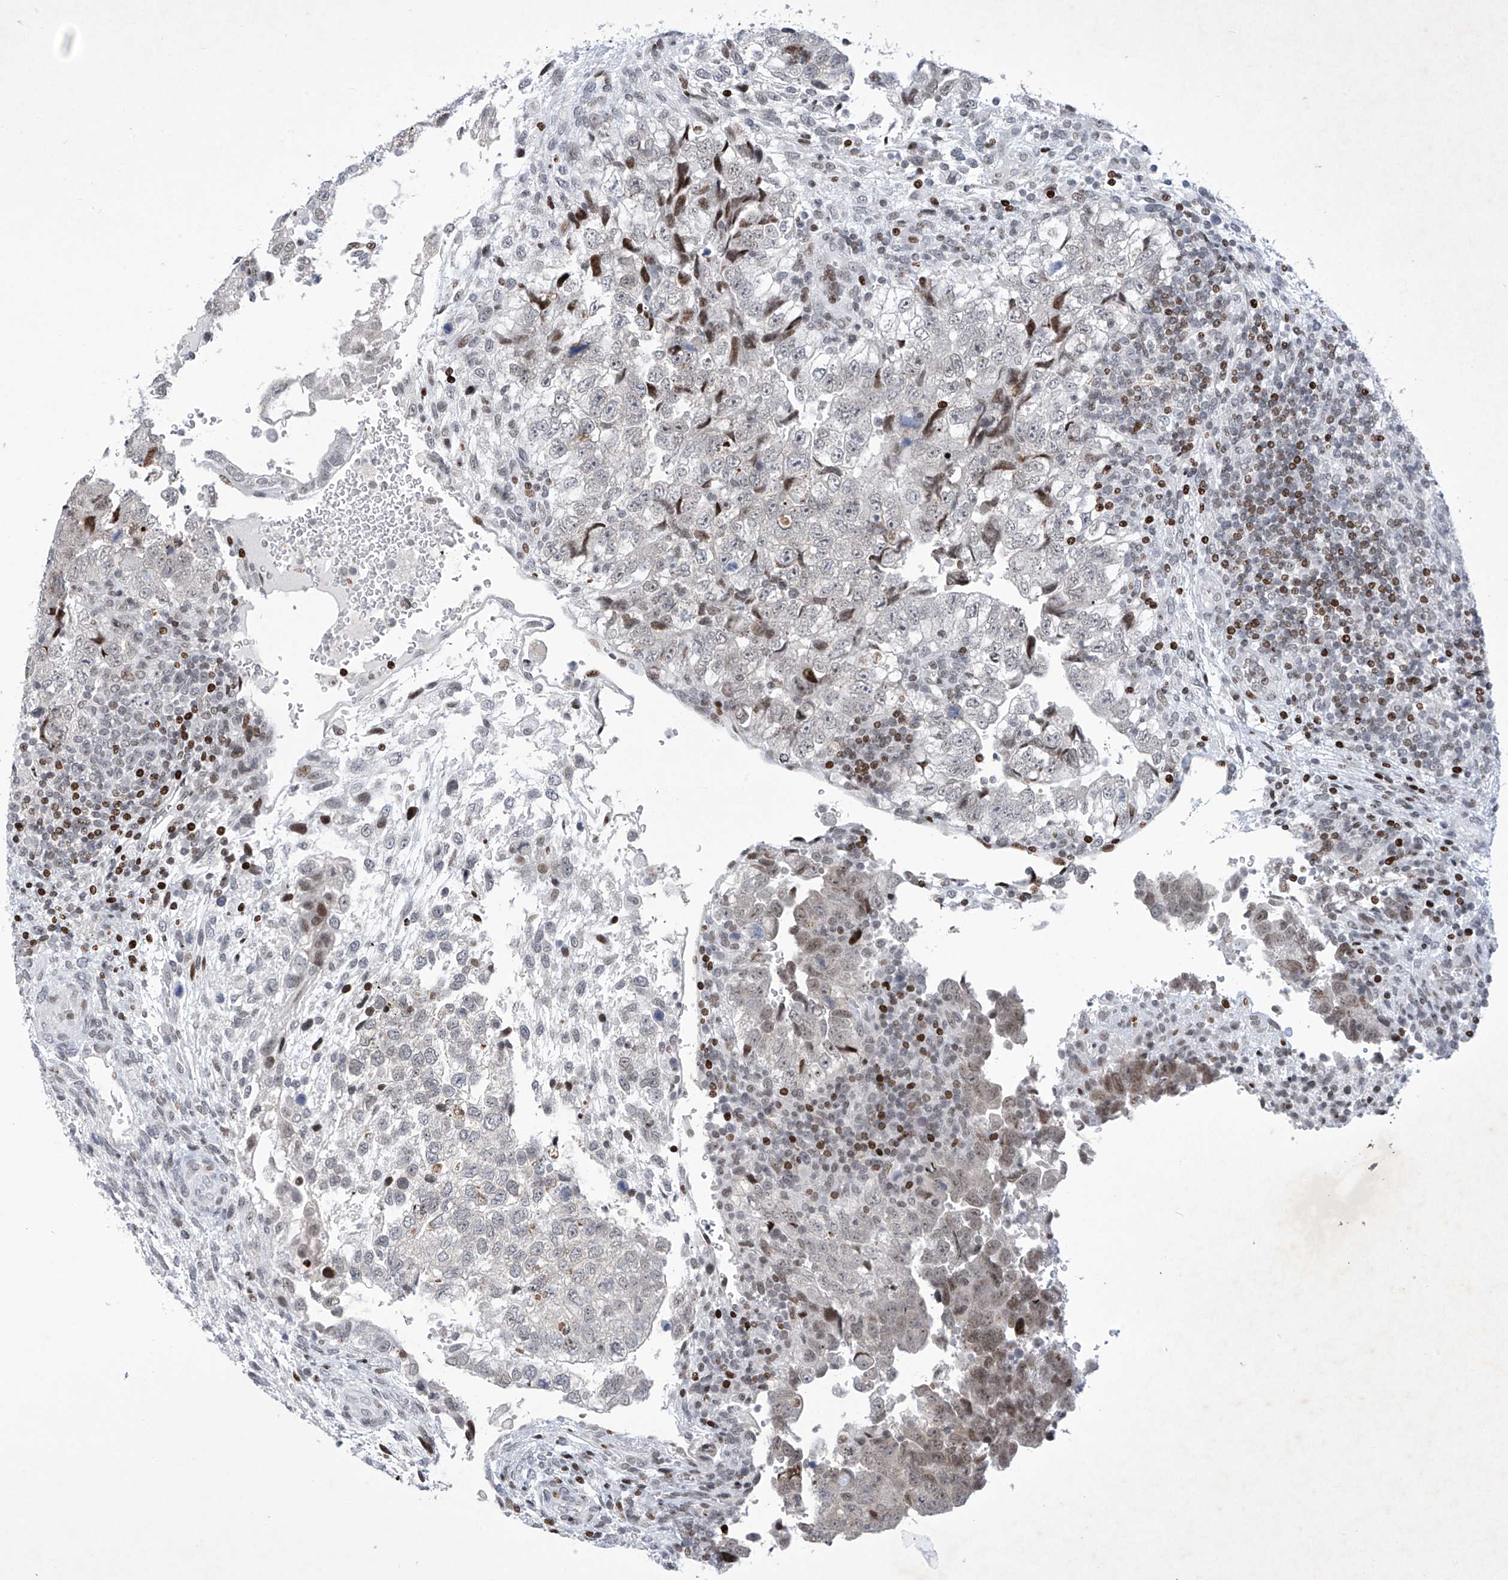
{"staining": {"intensity": "weak", "quantity": "<25%", "location": "nuclear"}, "tissue": "testis cancer", "cell_type": "Tumor cells", "image_type": "cancer", "snomed": [{"axis": "morphology", "description": "Carcinoma, Embryonal, NOS"}, {"axis": "topography", "description": "Testis"}], "caption": "Tumor cells are negative for protein expression in human testis cancer. (Brightfield microscopy of DAB immunohistochemistry (IHC) at high magnification).", "gene": "RFX7", "patient": {"sex": "male", "age": 37}}